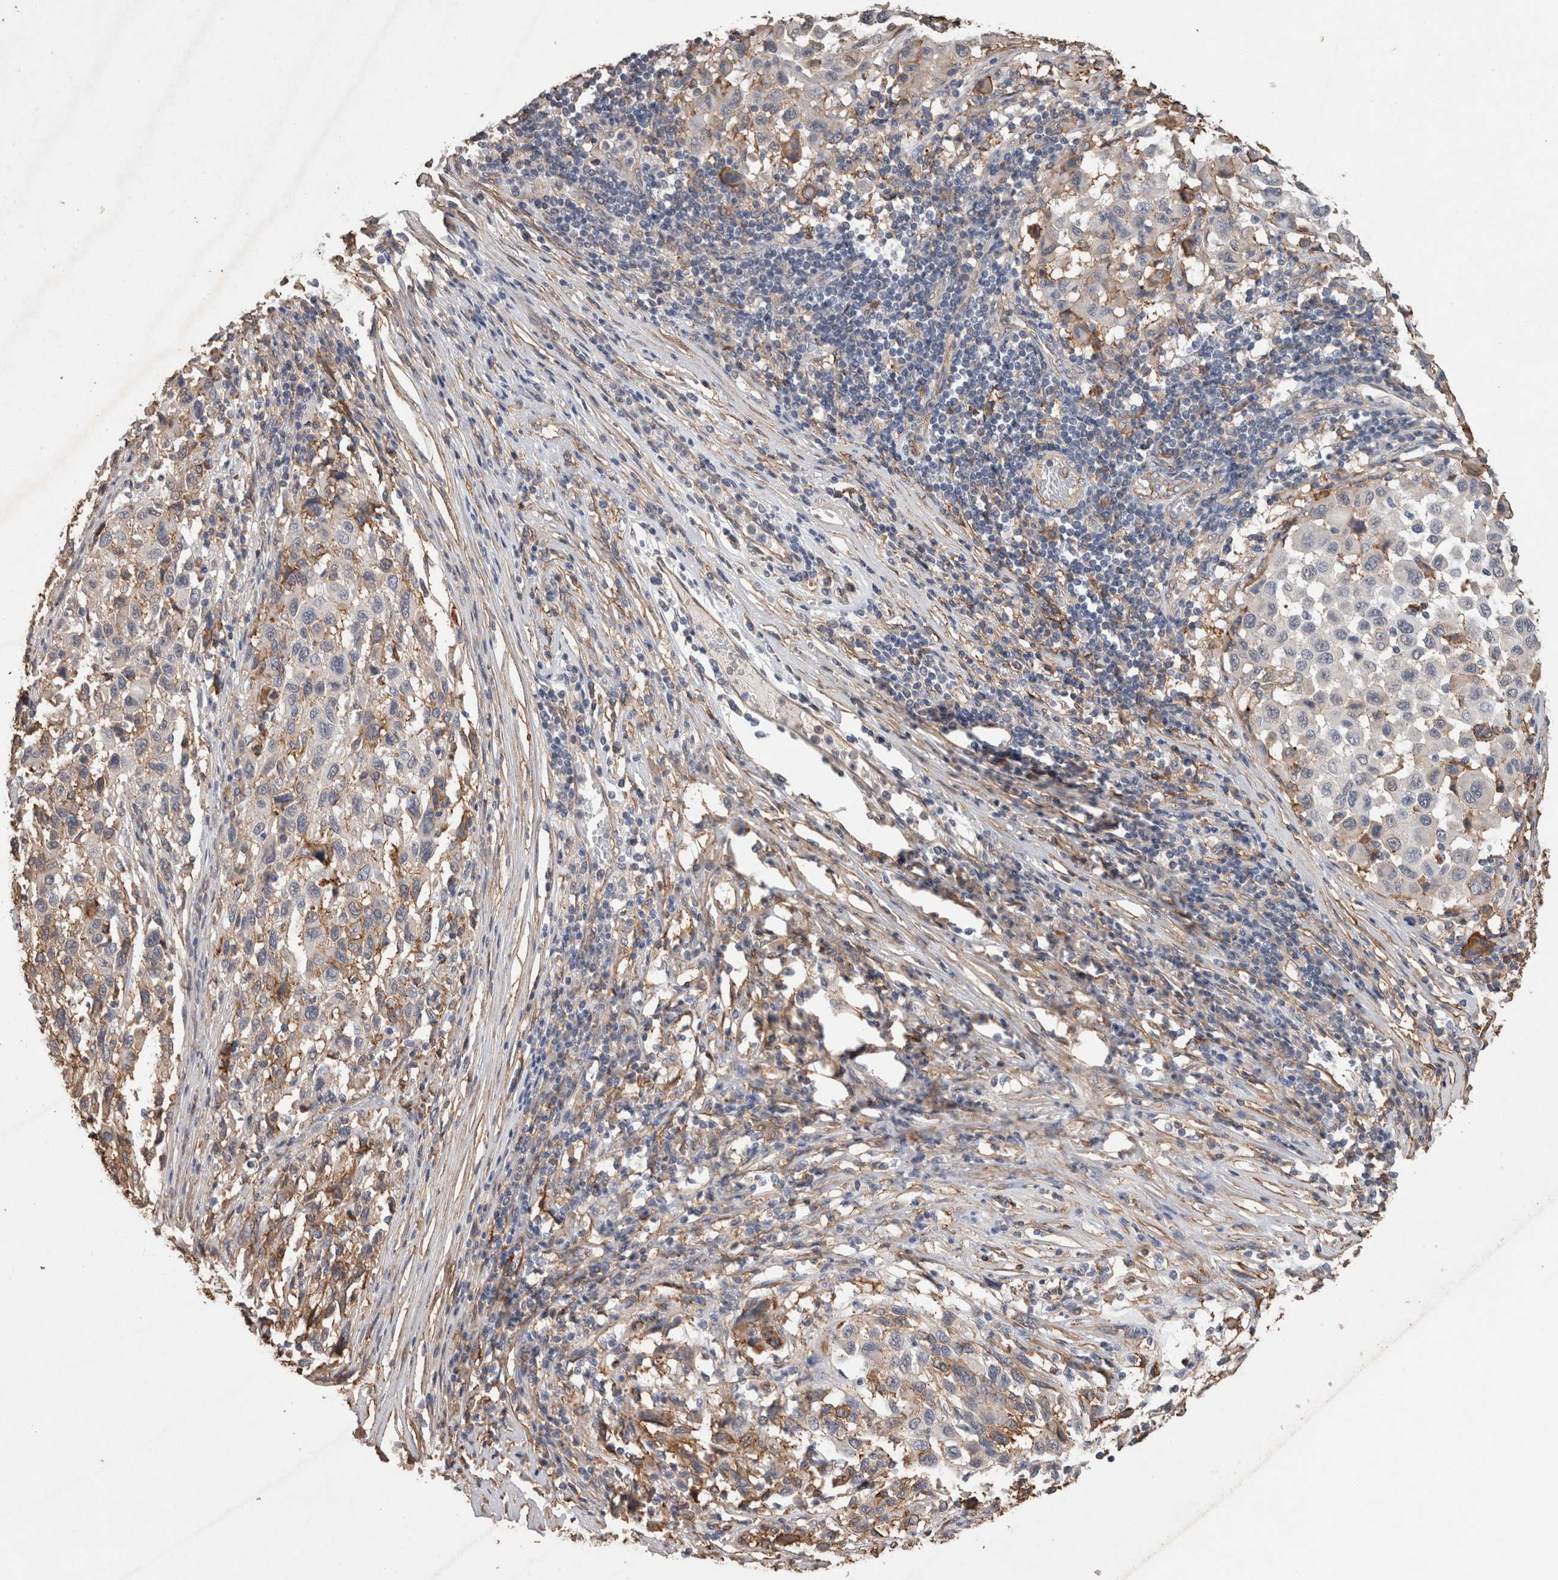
{"staining": {"intensity": "weak", "quantity": "<25%", "location": "cytoplasmic/membranous"}, "tissue": "melanoma", "cell_type": "Tumor cells", "image_type": "cancer", "snomed": [{"axis": "morphology", "description": "Malignant melanoma, Metastatic site"}, {"axis": "topography", "description": "Lymph node"}], "caption": "A histopathology image of human melanoma is negative for staining in tumor cells. (DAB IHC visualized using brightfield microscopy, high magnification).", "gene": "S100A10", "patient": {"sex": "male", "age": 61}}